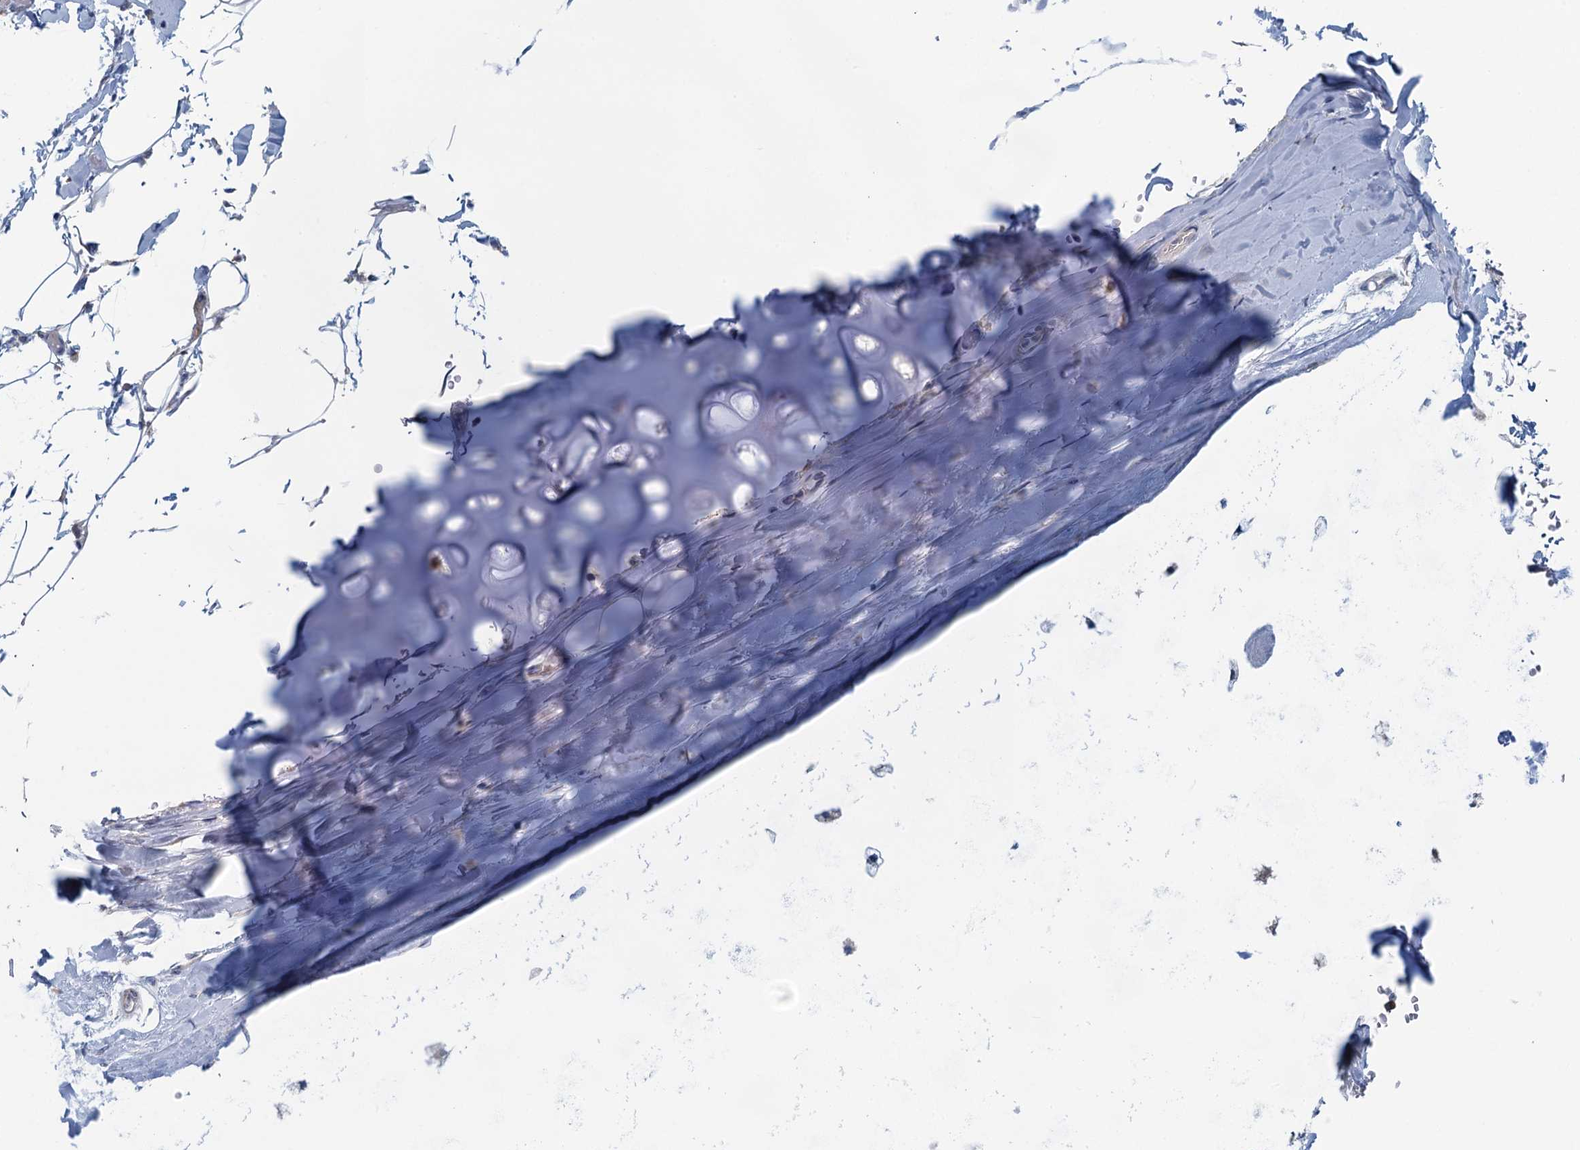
{"staining": {"intensity": "negative", "quantity": "none", "location": "none"}, "tissue": "adipose tissue", "cell_type": "Adipocytes", "image_type": "normal", "snomed": [{"axis": "morphology", "description": "Normal tissue, NOS"}, {"axis": "topography", "description": "Bronchus"}], "caption": "Protein analysis of benign adipose tissue reveals no significant expression in adipocytes. (DAB (3,3'-diaminobenzidine) immunohistochemistry, high magnification).", "gene": "MYDGF", "patient": {"sex": "male", "age": 66}}